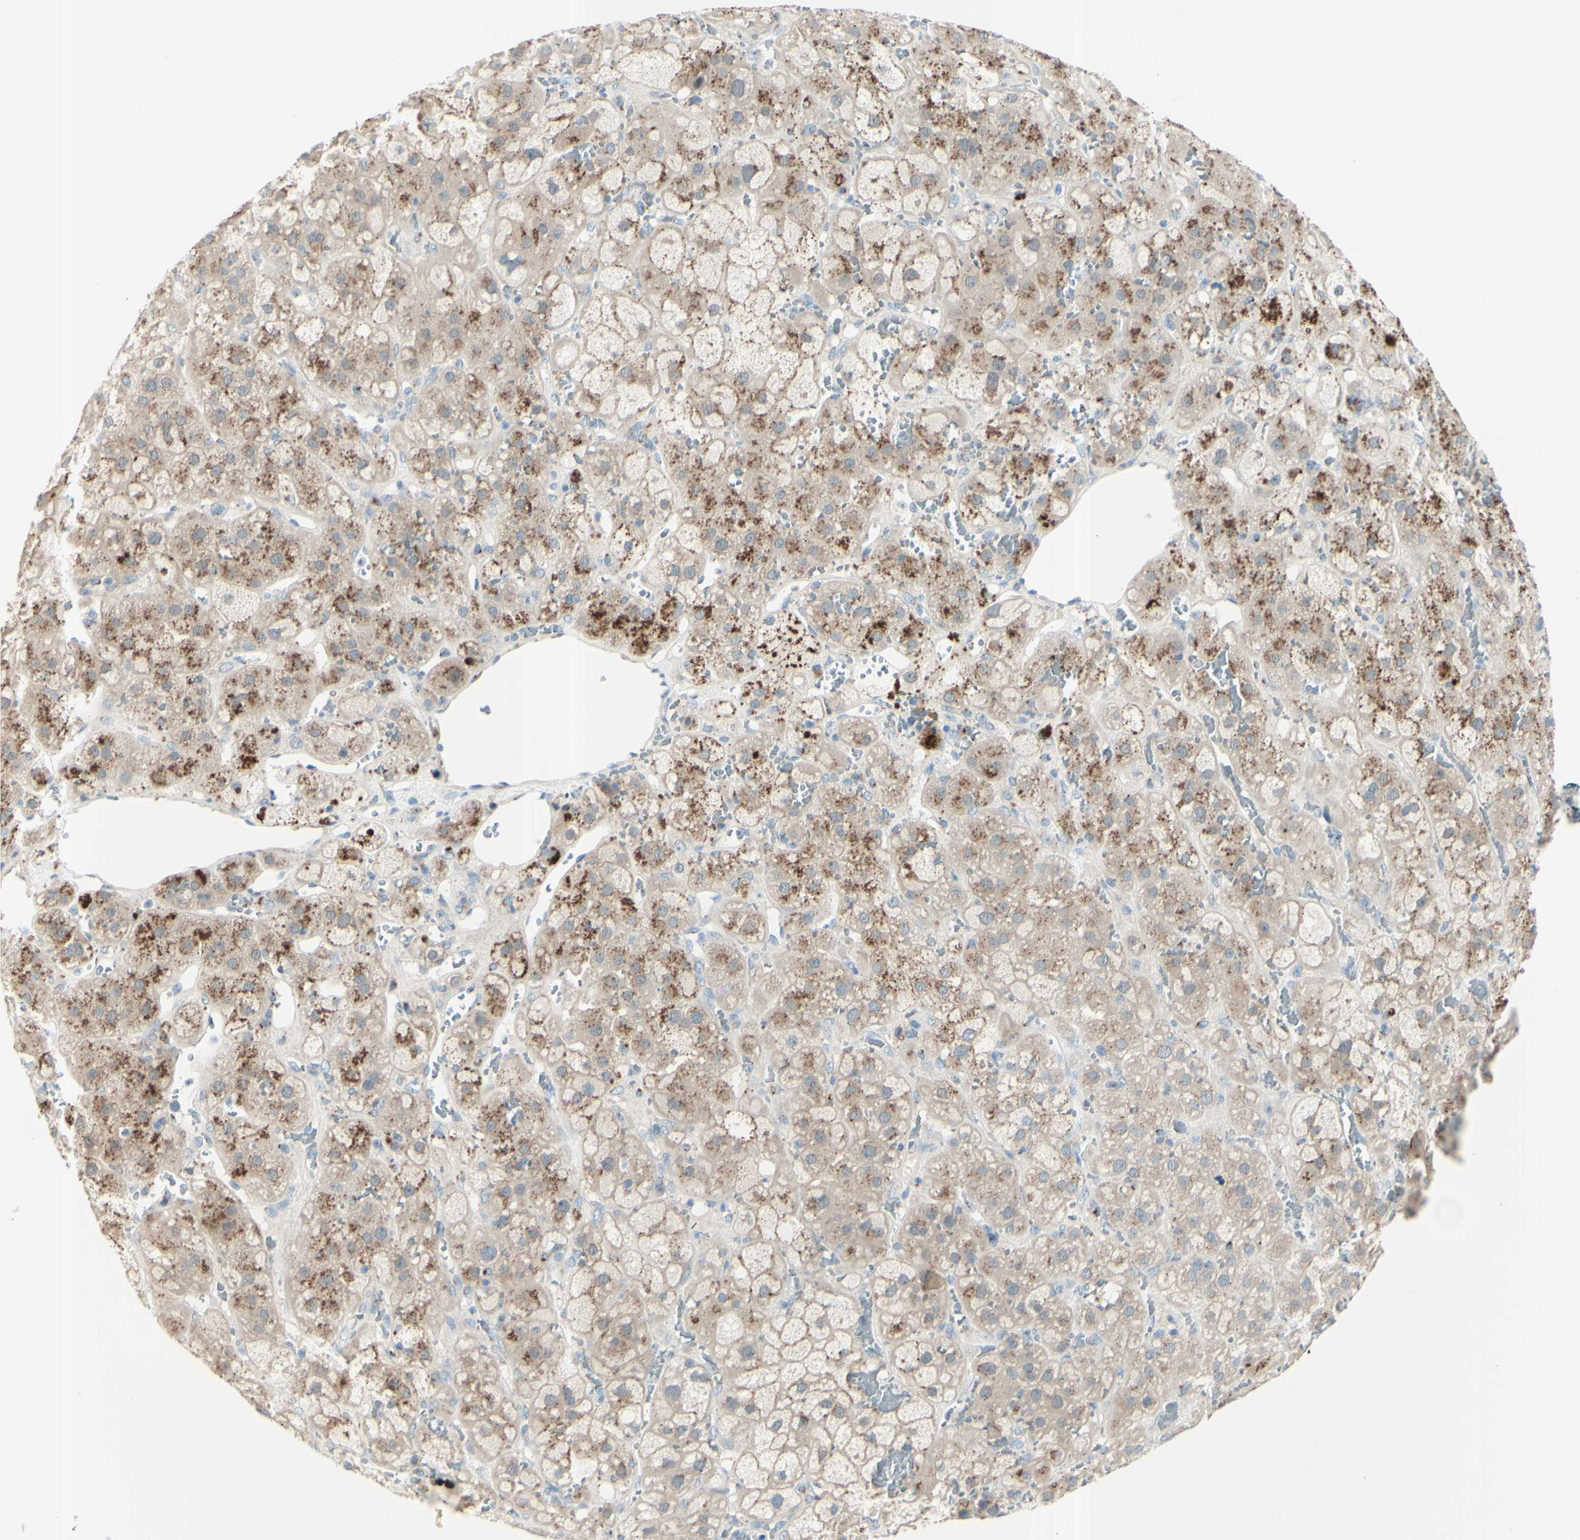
{"staining": {"intensity": "moderate", "quantity": "25%-75%", "location": "cytoplasmic/membranous"}, "tissue": "adrenal gland", "cell_type": "Glandular cells", "image_type": "normal", "snomed": [{"axis": "morphology", "description": "Normal tissue, NOS"}, {"axis": "topography", "description": "Adrenal gland"}], "caption": "Immunohistochemical staining of unremarkable adrenal gland displays 25%-75% levels of moderate cytoplasmic/membranous protein expression in about 25%-75% of glandular cells.", "gene": "B4GALT1", "patient": {"sex": "female", "age": 47}}